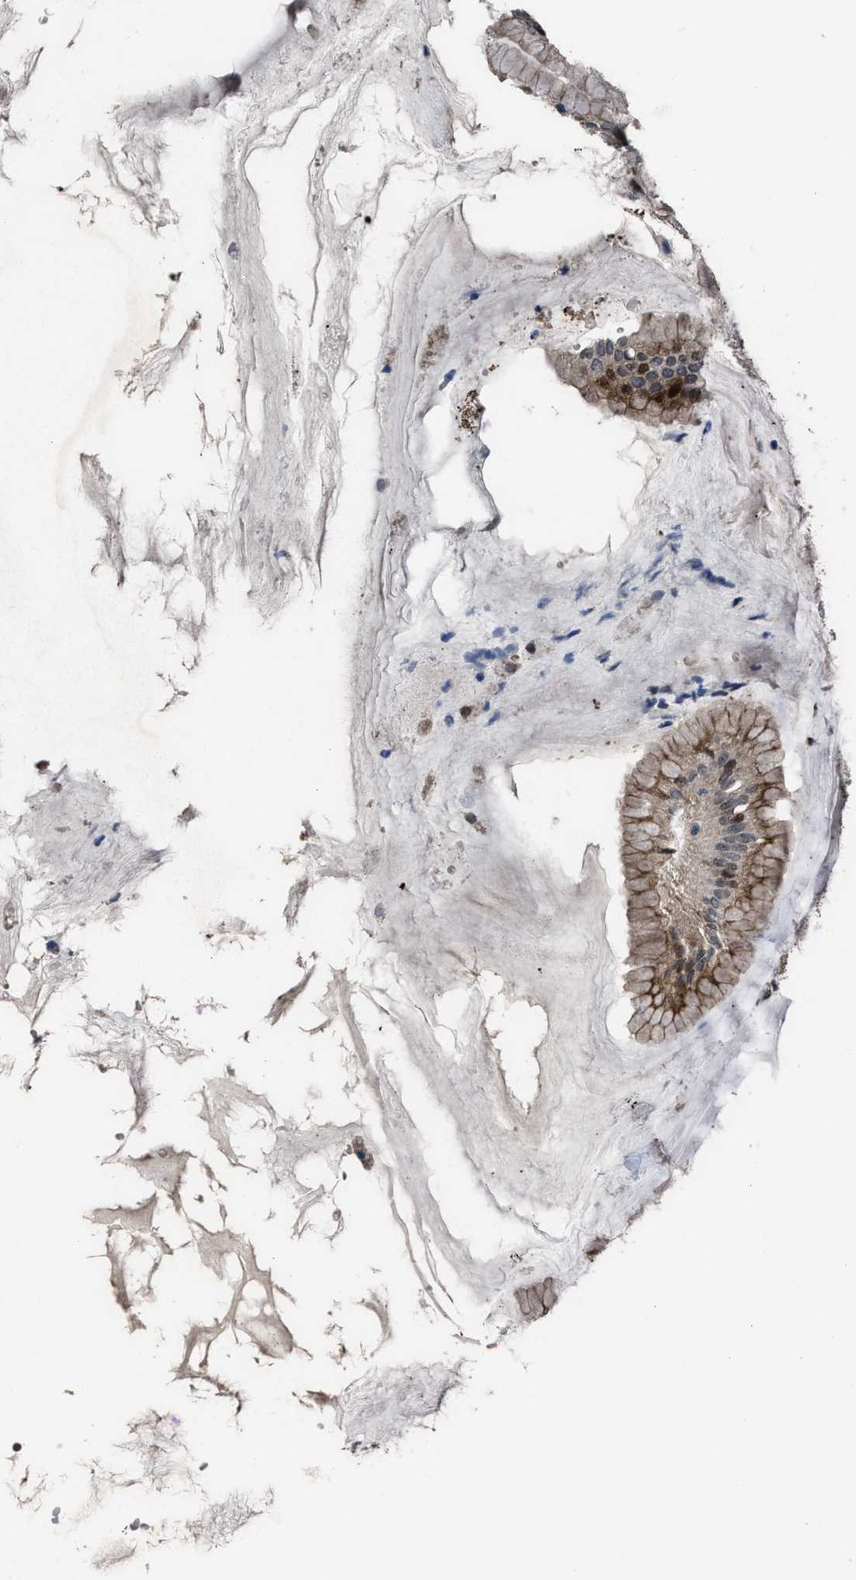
{"staining": {"intensity": "moderate", "quantity": "25%-75%", "location": "cytoplasmic/membranous,nuclear"}, "tissue": "stomach", "cell_type": "Glandular cells", "image_type": "normal", "snomed": [{"axis": "morphology", "description": "Normal tissue, NOS"}, {"axis": "topography", "description": "Stomach"}, {"axis": "topography", "description": "Stomach, lower"}], "caption": "A high-resolution histopathology image shows immunohistochemistry (IHC) staining of benign stomach, which exhibits moderate cytoplasmic/membranous,nuclear staining in approximately 25%-75% of glandular cells. Nuclei are stained in blue.", "gene": "HAUS6", "patient": {"sex": "female", "age": 75}}